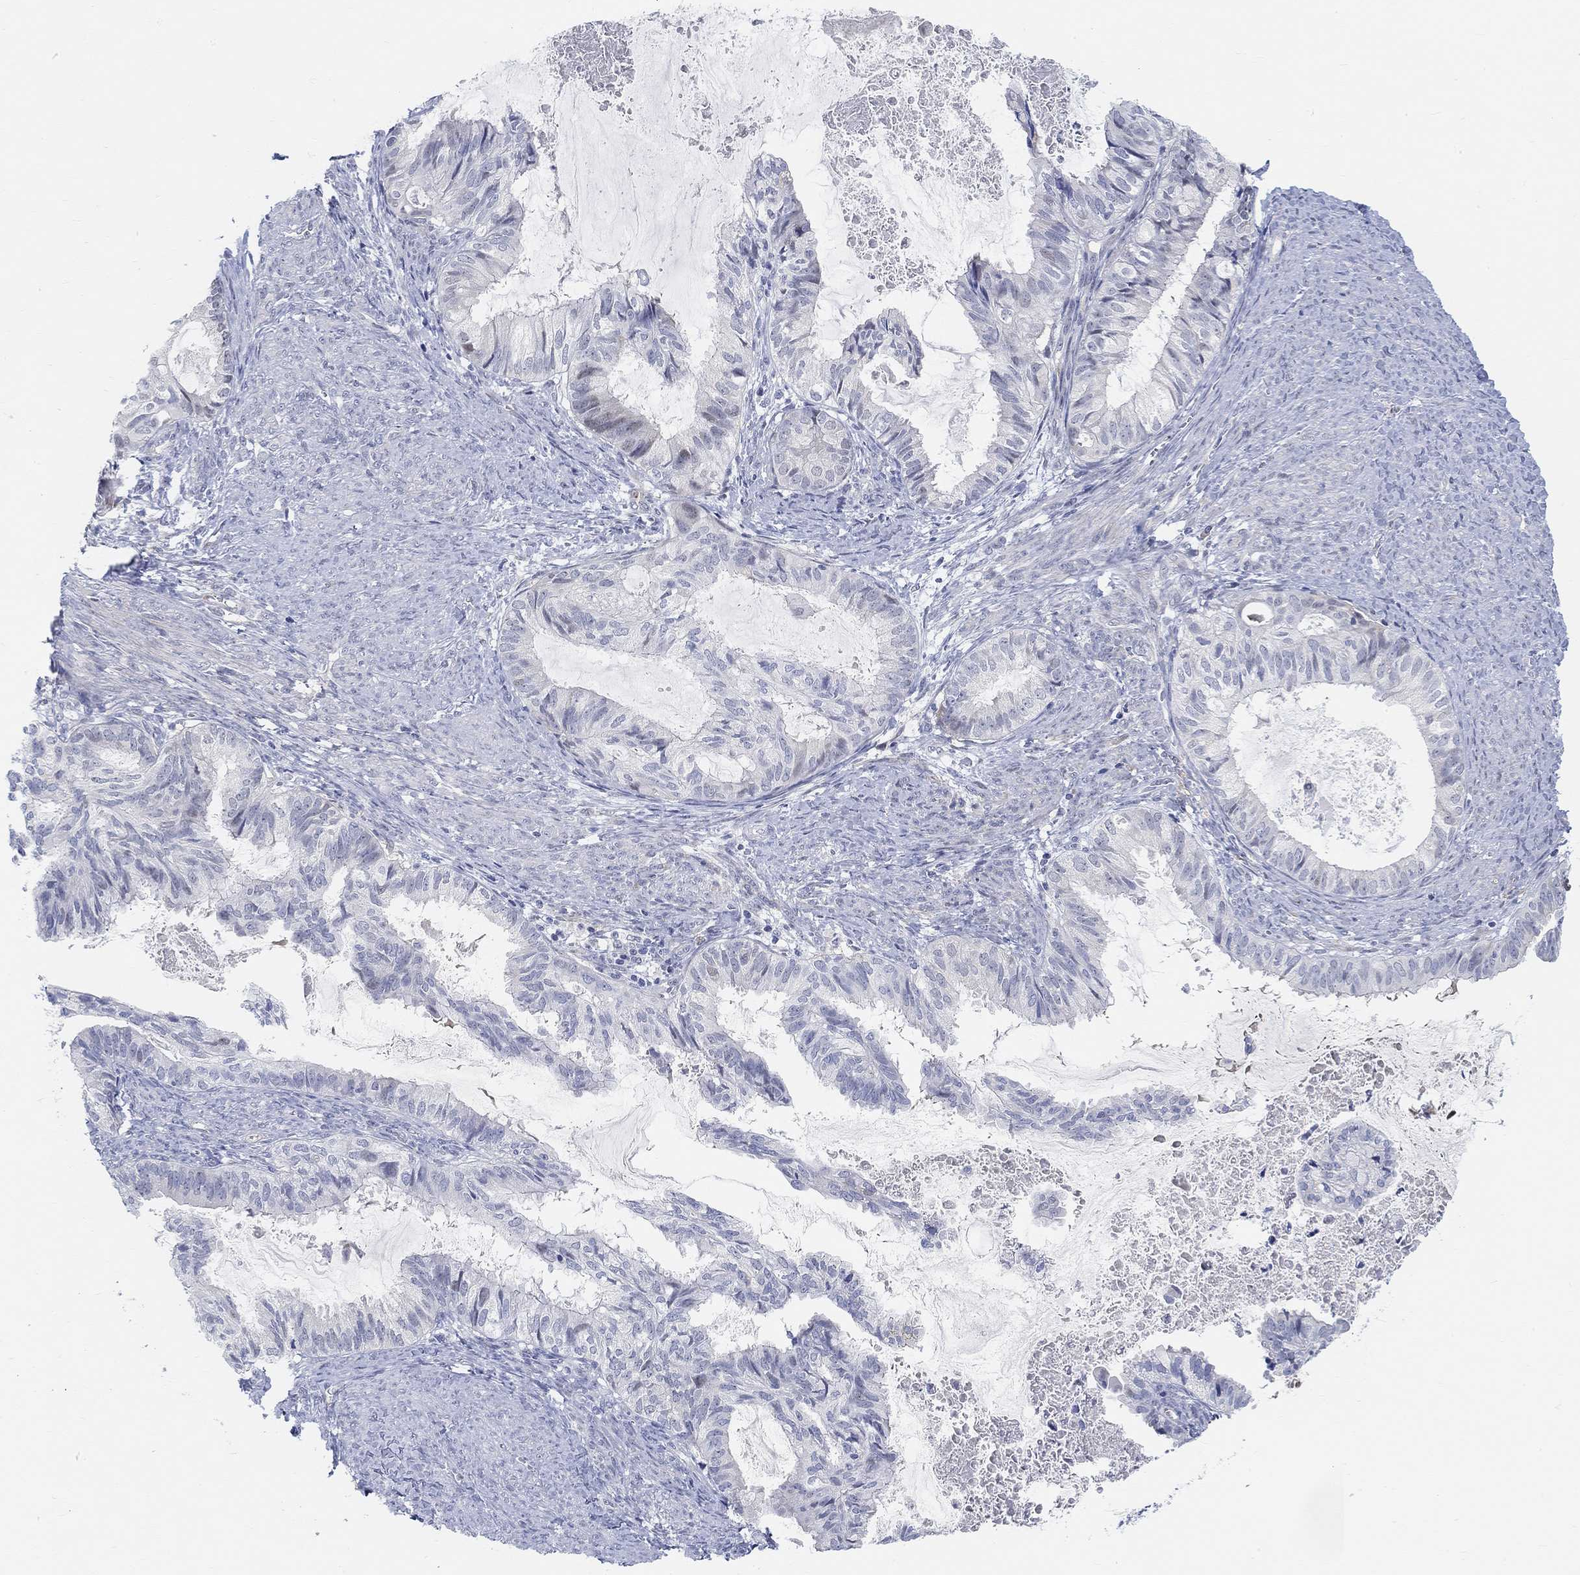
{"staining": {"intensity": "negative", "quantity": "none", "location": "none"}, "tissue": "endometrial cancer", "cell_type": "Tumor cells", "image_type": "cancer", "snomed": [{"axis": "morphology", "description": "Adenocarcinoma, NOS"}, {"axis": "topography", "description": "Endometrium"}], "caption": "DAB immunohistochemical staining of endometrial adenocarcinoma demonstrates no significant expression in tumor cells.", "gene": "SNTG2", "patient": {"sex": "female", "age": 86}}